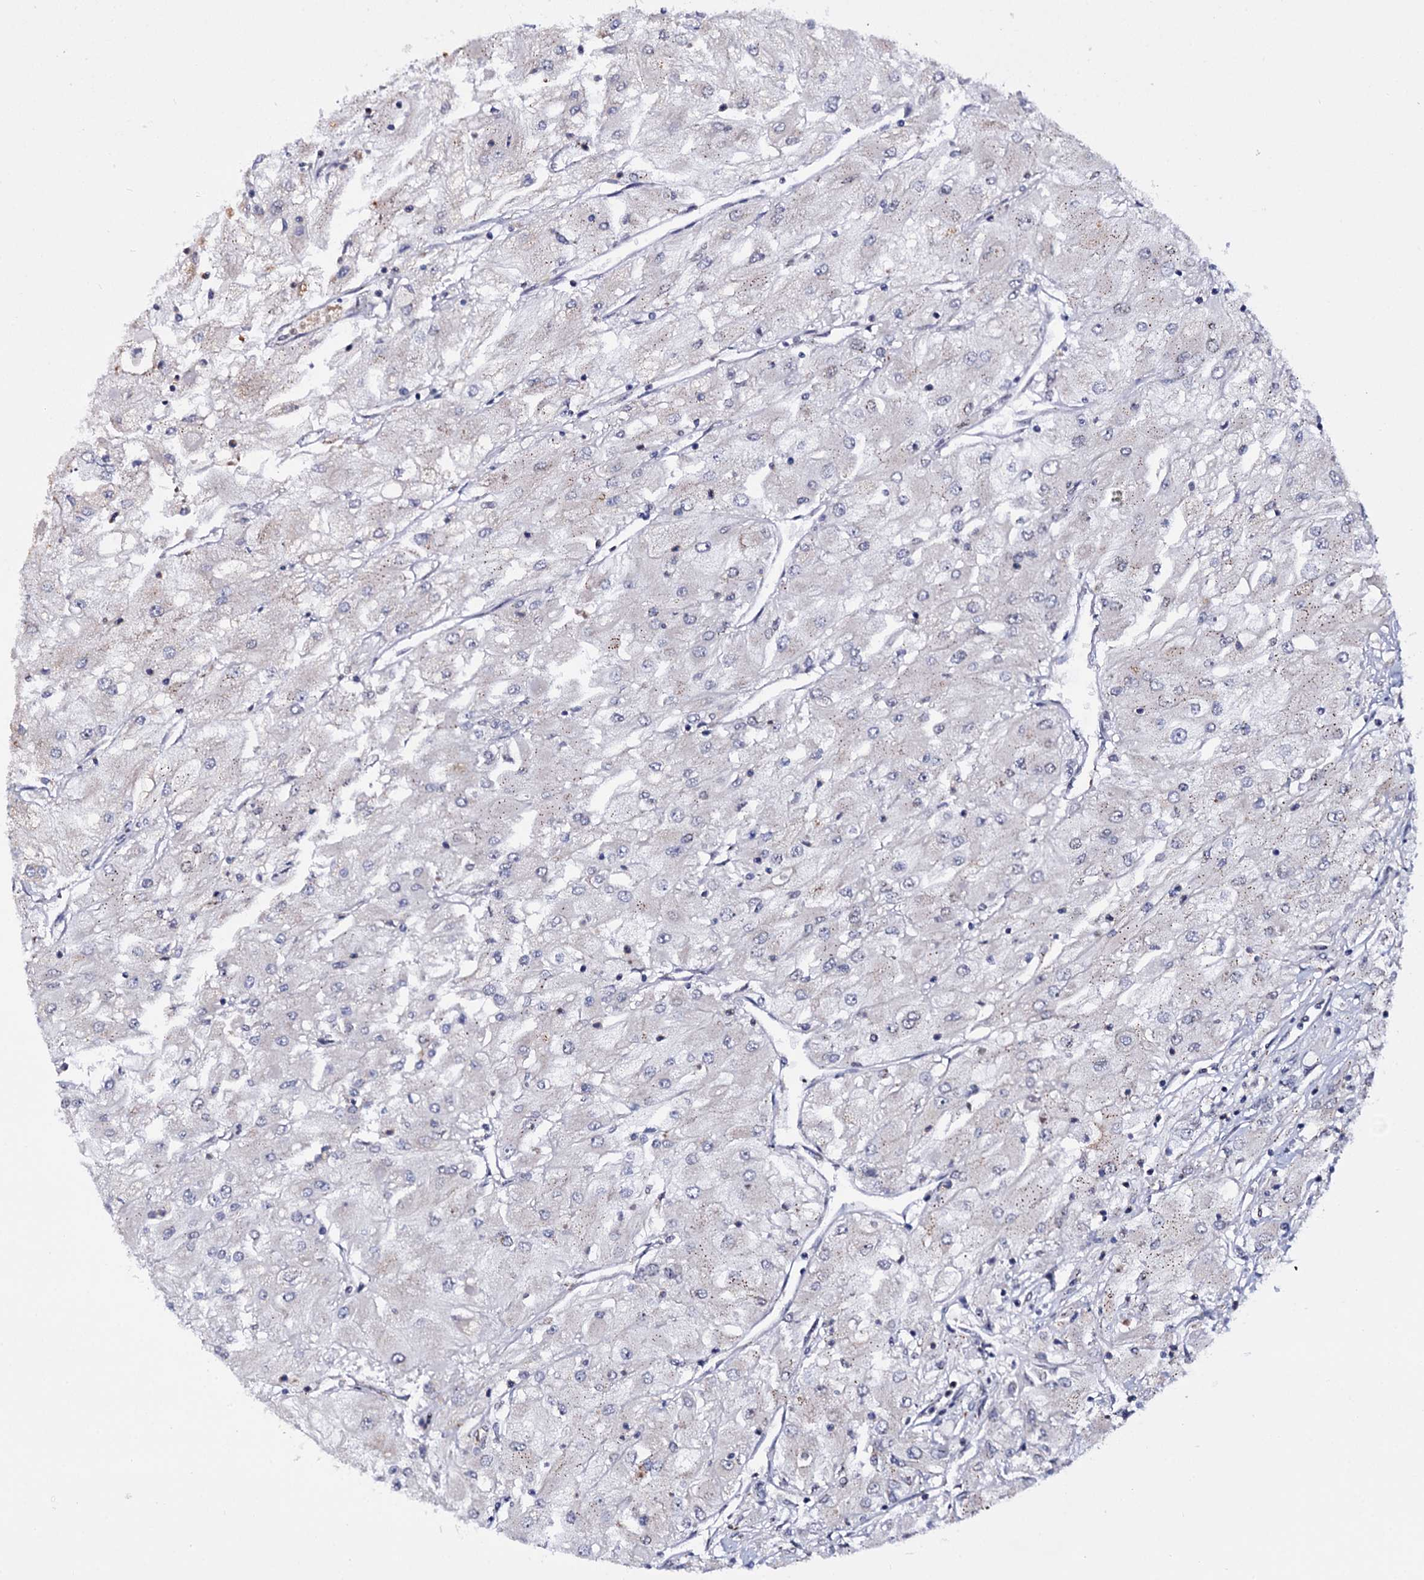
{"staining": {"intensity": "negative", "quantity": "none", "location": "none"}, "tissue": "renal cancer", "cell_type": "Tumor cells", "image_type": "cancer", "snomed": [{"axis": "morphology", "description": "Adenocarcinoma, NOS"}, {"axis": "topography", "description": "Kidney"}], "caption": "Tumor cells are negative for brown protein staining in renal cancer. The staining was performed using DAB to visualize the protein expression in brown, while the nuclei were stained in blue with hematoxylin (Magnification: 20x).", "gene": "THAP2", "patient": {"sex": "male", "age": 80}}